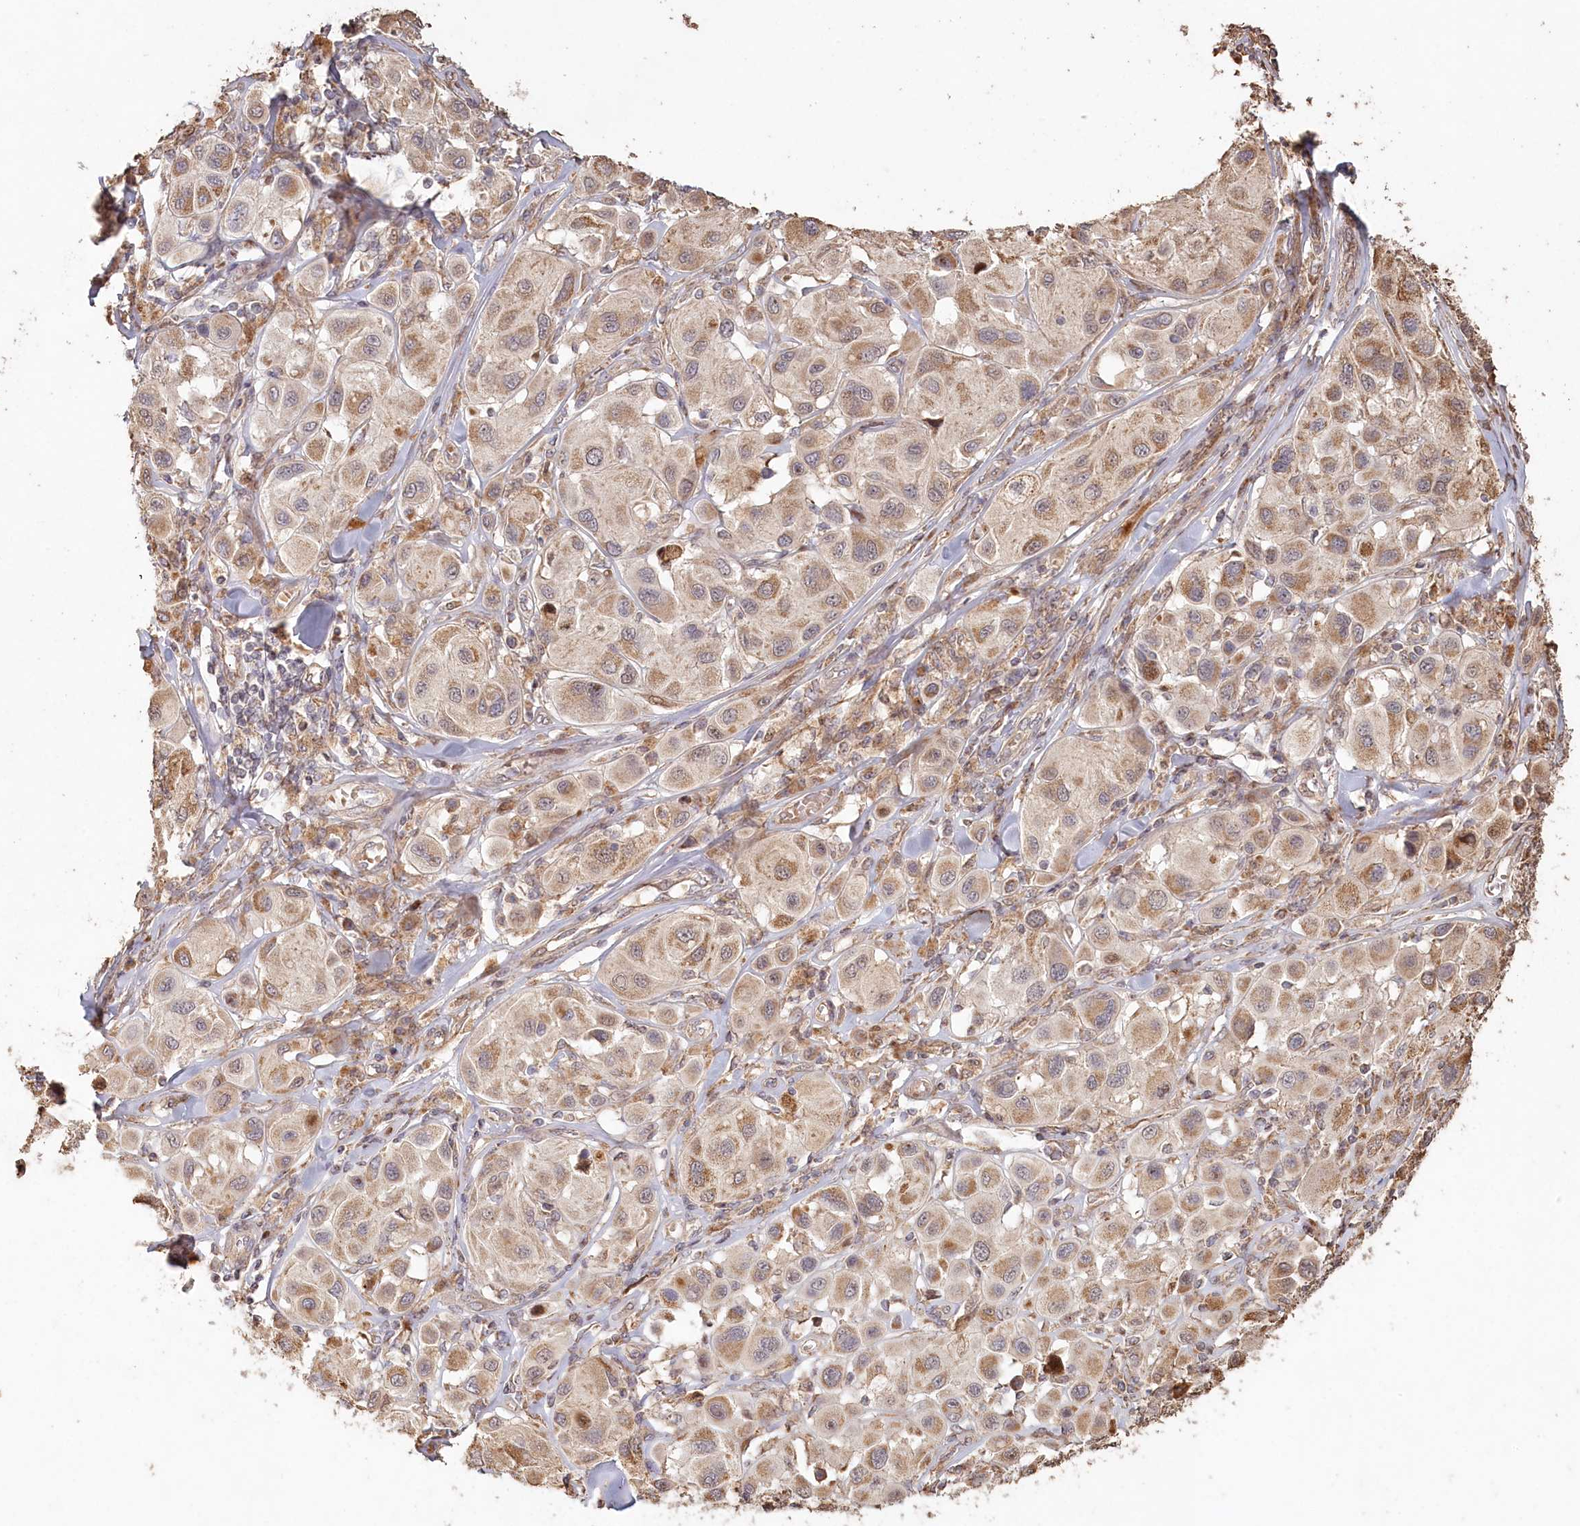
{"staining": {"intensity": "moderate", "quantity": "25%-75%", "location": "cytoplasmic/membranous"}, "tissue": "melanoma", "cell_type": "Tumor cells", "image_type": "cancer", "snomed": [{"axis": "morphology", "description": "Malignant melanoma, Metastatic site"}, {"axis": "topography", "description": "Skin"}], "caption": "A high-resolution image shows IHC staining of malignant melanoma (metastatic site), which displays moderate cytoplasmic/membranous expression in about 25%-75% of tumor cells.", "gene": "HAL", "patient": {"sex": "male", "age": 41}}